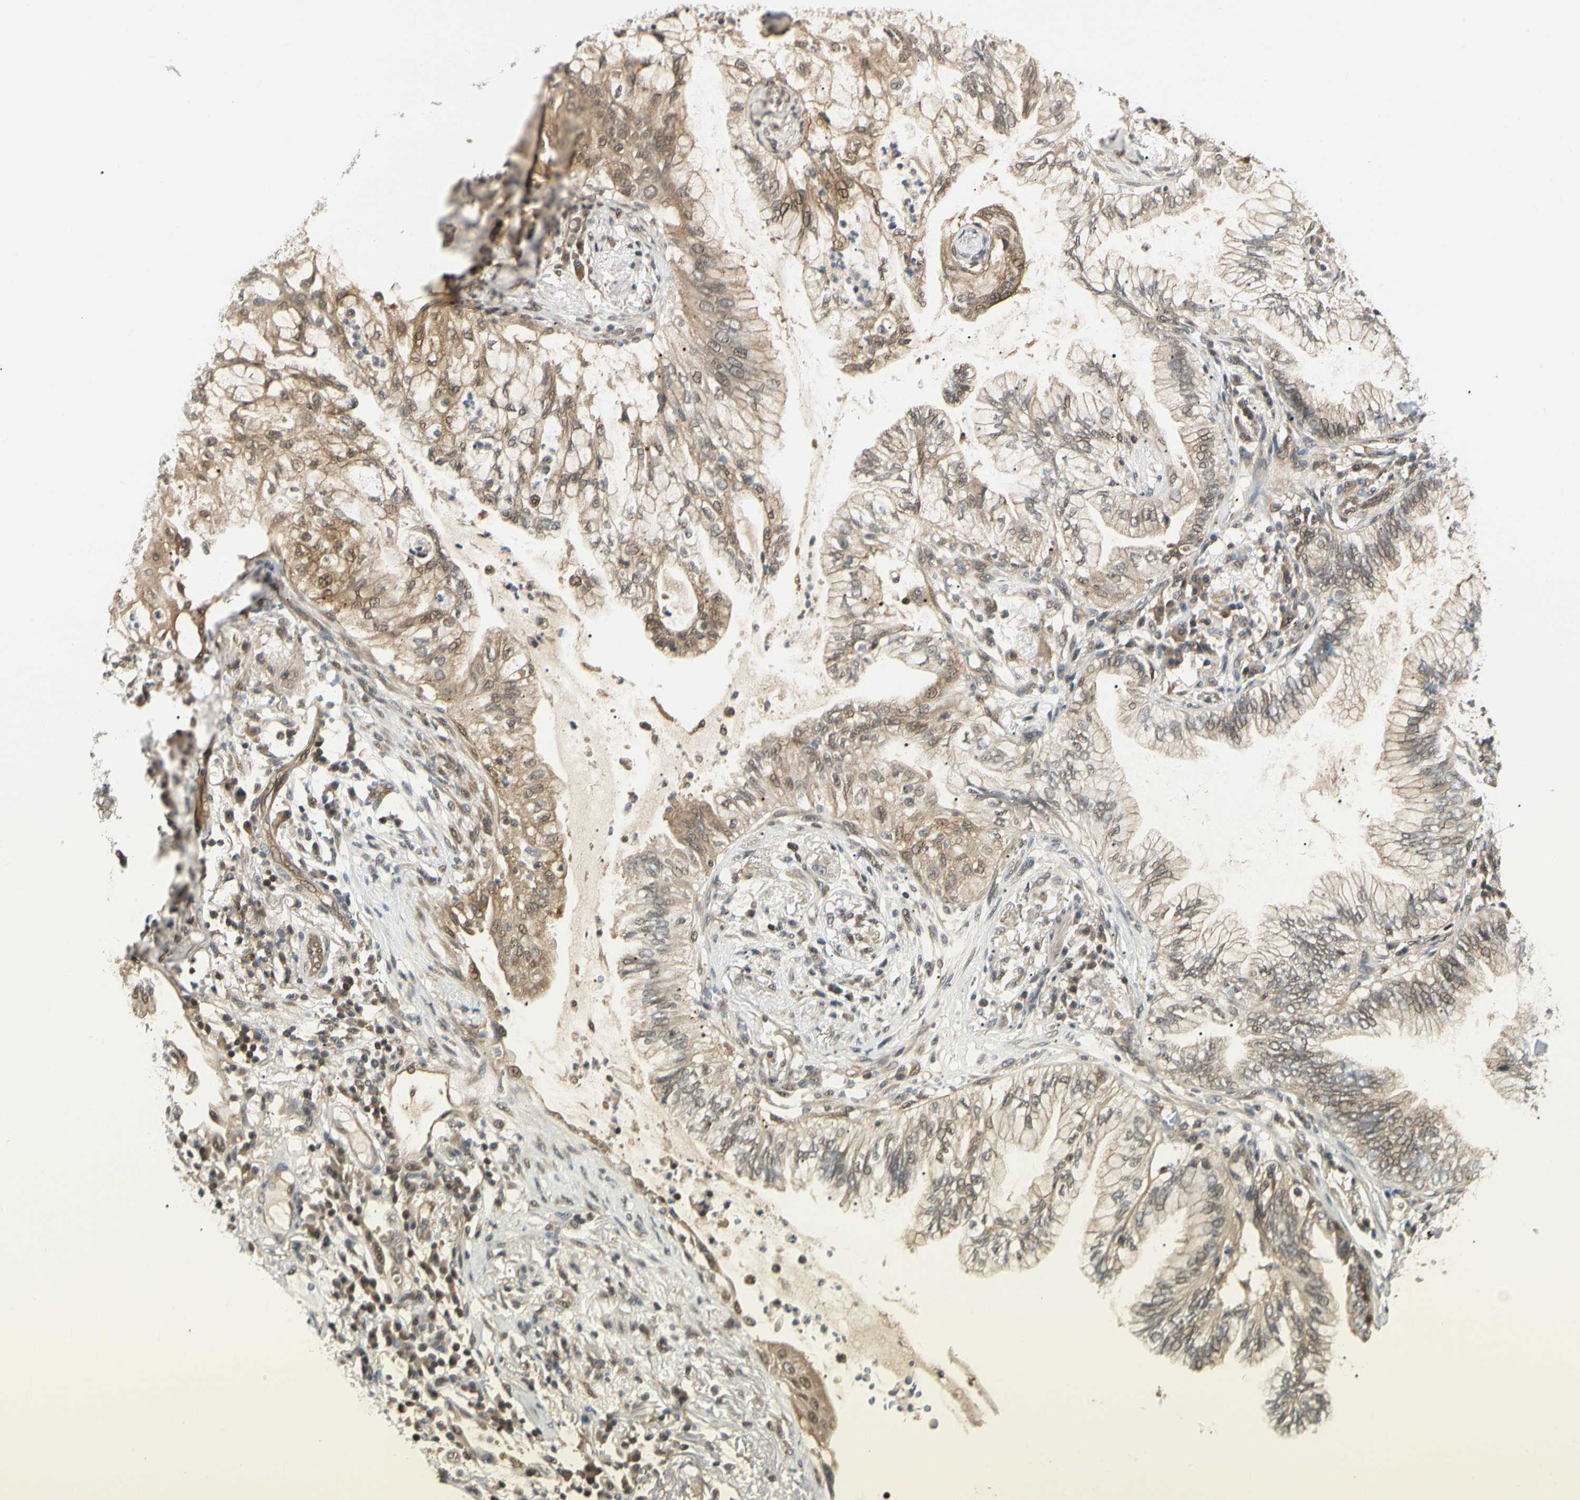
{"staining": {"intensity": "moderate", "quantity": "25%-75%", "location": "cytoplasmic/membranous,nuclear"}, "tissue": "lung cancer", "cell_type": "Tumor cells", "image_type": "cancer", "snomed": [{"axis": "morphology", "description": "Adenocarcinoma, NOS"}, {"axis": "topography", "description": "Lung"}], "caption": "IHC (DAB (3,3'-diaminobenzidine)) staining of human lung cancer (adenocarcinoma) displays moderate cytoplasmic/membranous and nuclear protein staining in approximately 25%-75% of tumor cells. The protein of interest is stained brown, and the nuclei are stained in blue (DAB IHC with brightfield microscopy, high magnification).", "gene": "UBE2Z", "patient": {"sex": "female", "age": 70}}